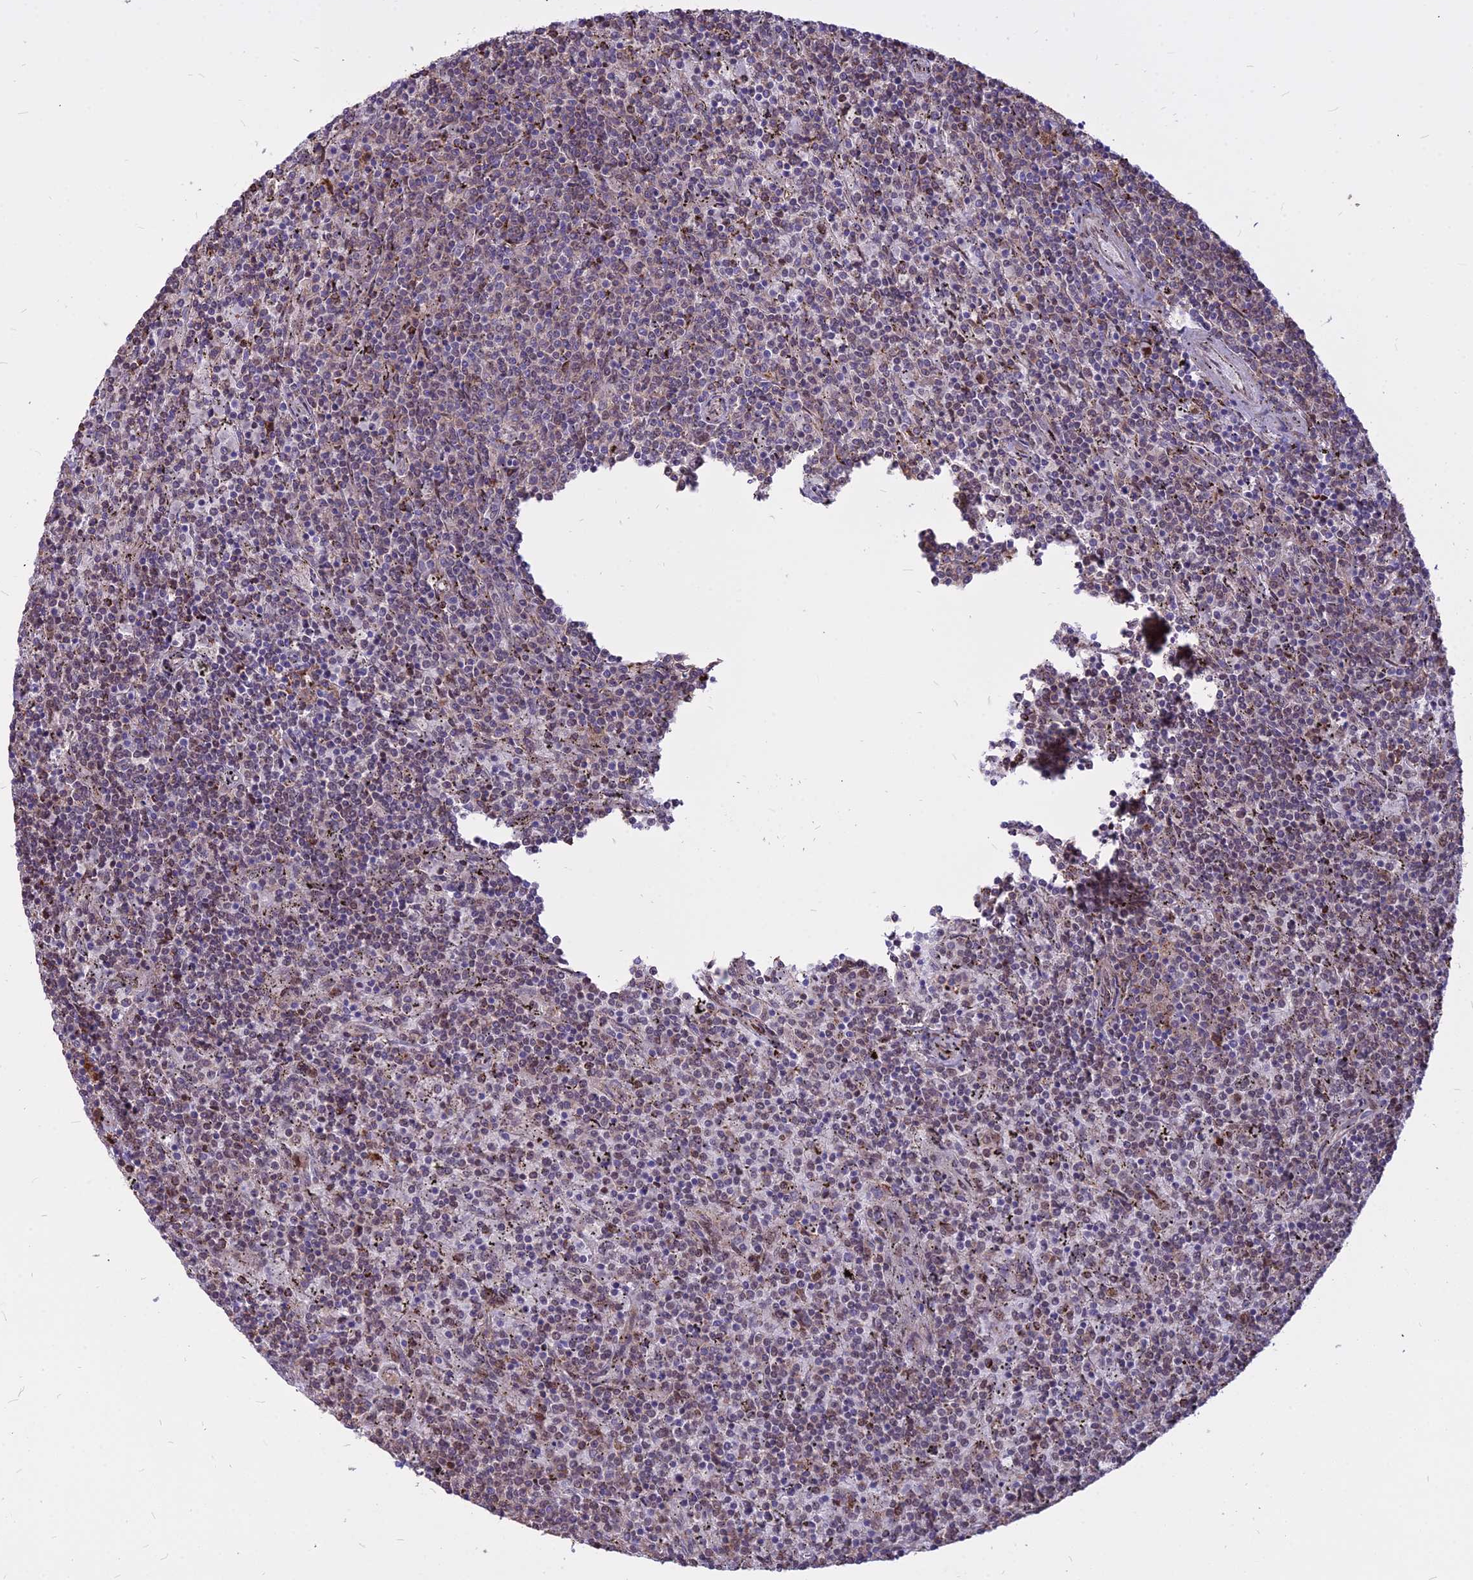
{"staining": {"intensity": "negative", "quantity": "none", "location": "none"}, "tissue": "lymphoma", "cell_type": "Tumor cells", "image_type": "cancer", "snomed": [{"axis": "morphology", "description": "Malignant lymphoma, non-Hodgkin's type, Low grade"}, {"axis": "topography", "description": "Spleen"}], "caption": "This is an IHC image of human lymphoma. There is no positivity in tumor cells.", "gene": "ALG10", "patient": {"sex": "female", "age": 50}}